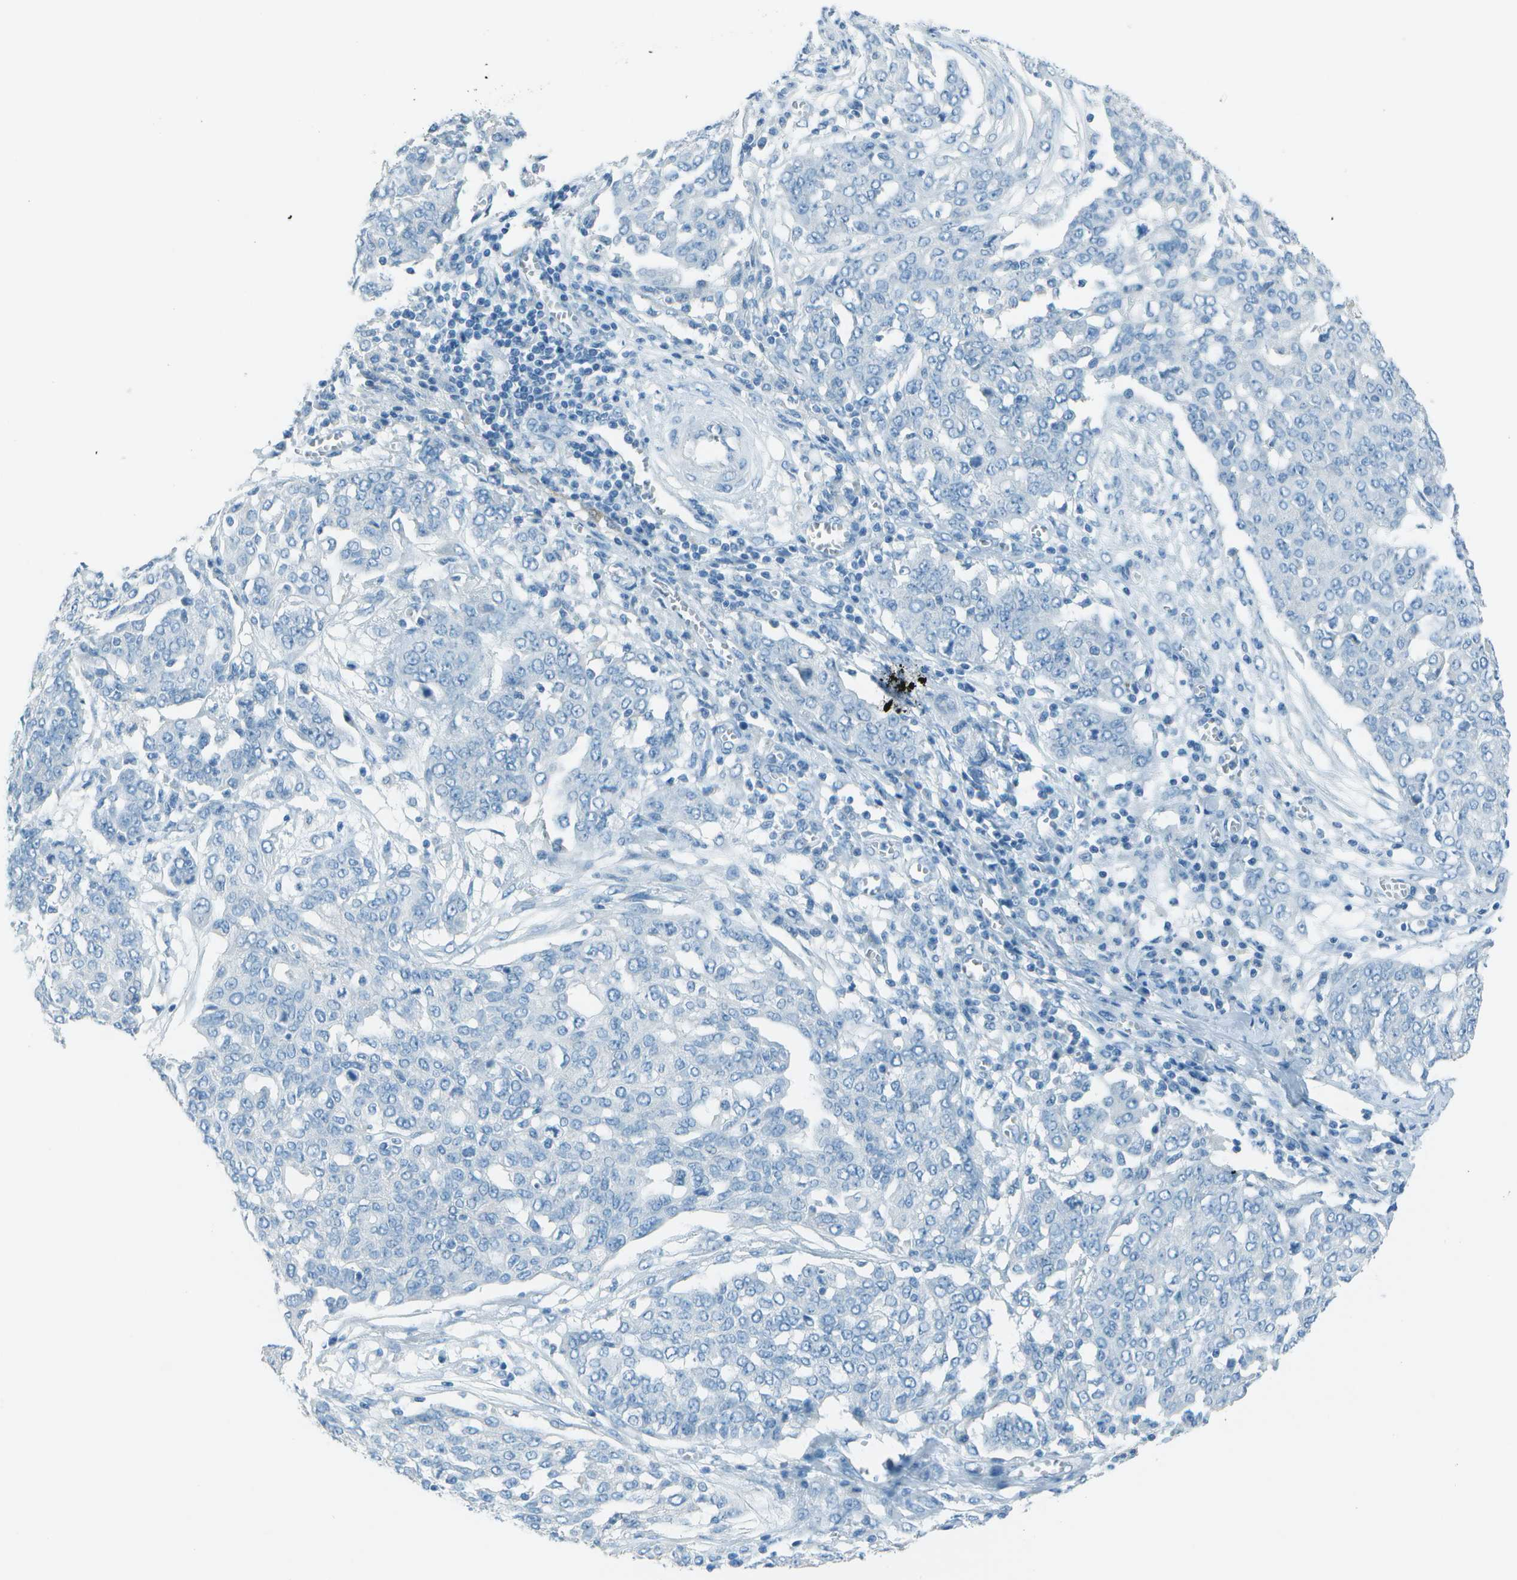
{"staining": {"intensity": "negative", "quantity": "none", "location": "none"}, "tissue": "ovarian cancer", "cell_type": "Tumor cells", "image_type": "cancer", "snomed": [{"axis": "morphology", "description": "Cystadenocarcinoma, serous, NOS"}, {"axis": "topography", "description": "Soft tissue"}, {"axis": "topography", "description": "Ovary"}], "caption": "Histopathology image shows no protein expression in tumor cells of ovarian cancer (serous cystadenocarcinoma) tissue.", "gene": "FGF1", "patient": {"sex": "female", "age": 57}}